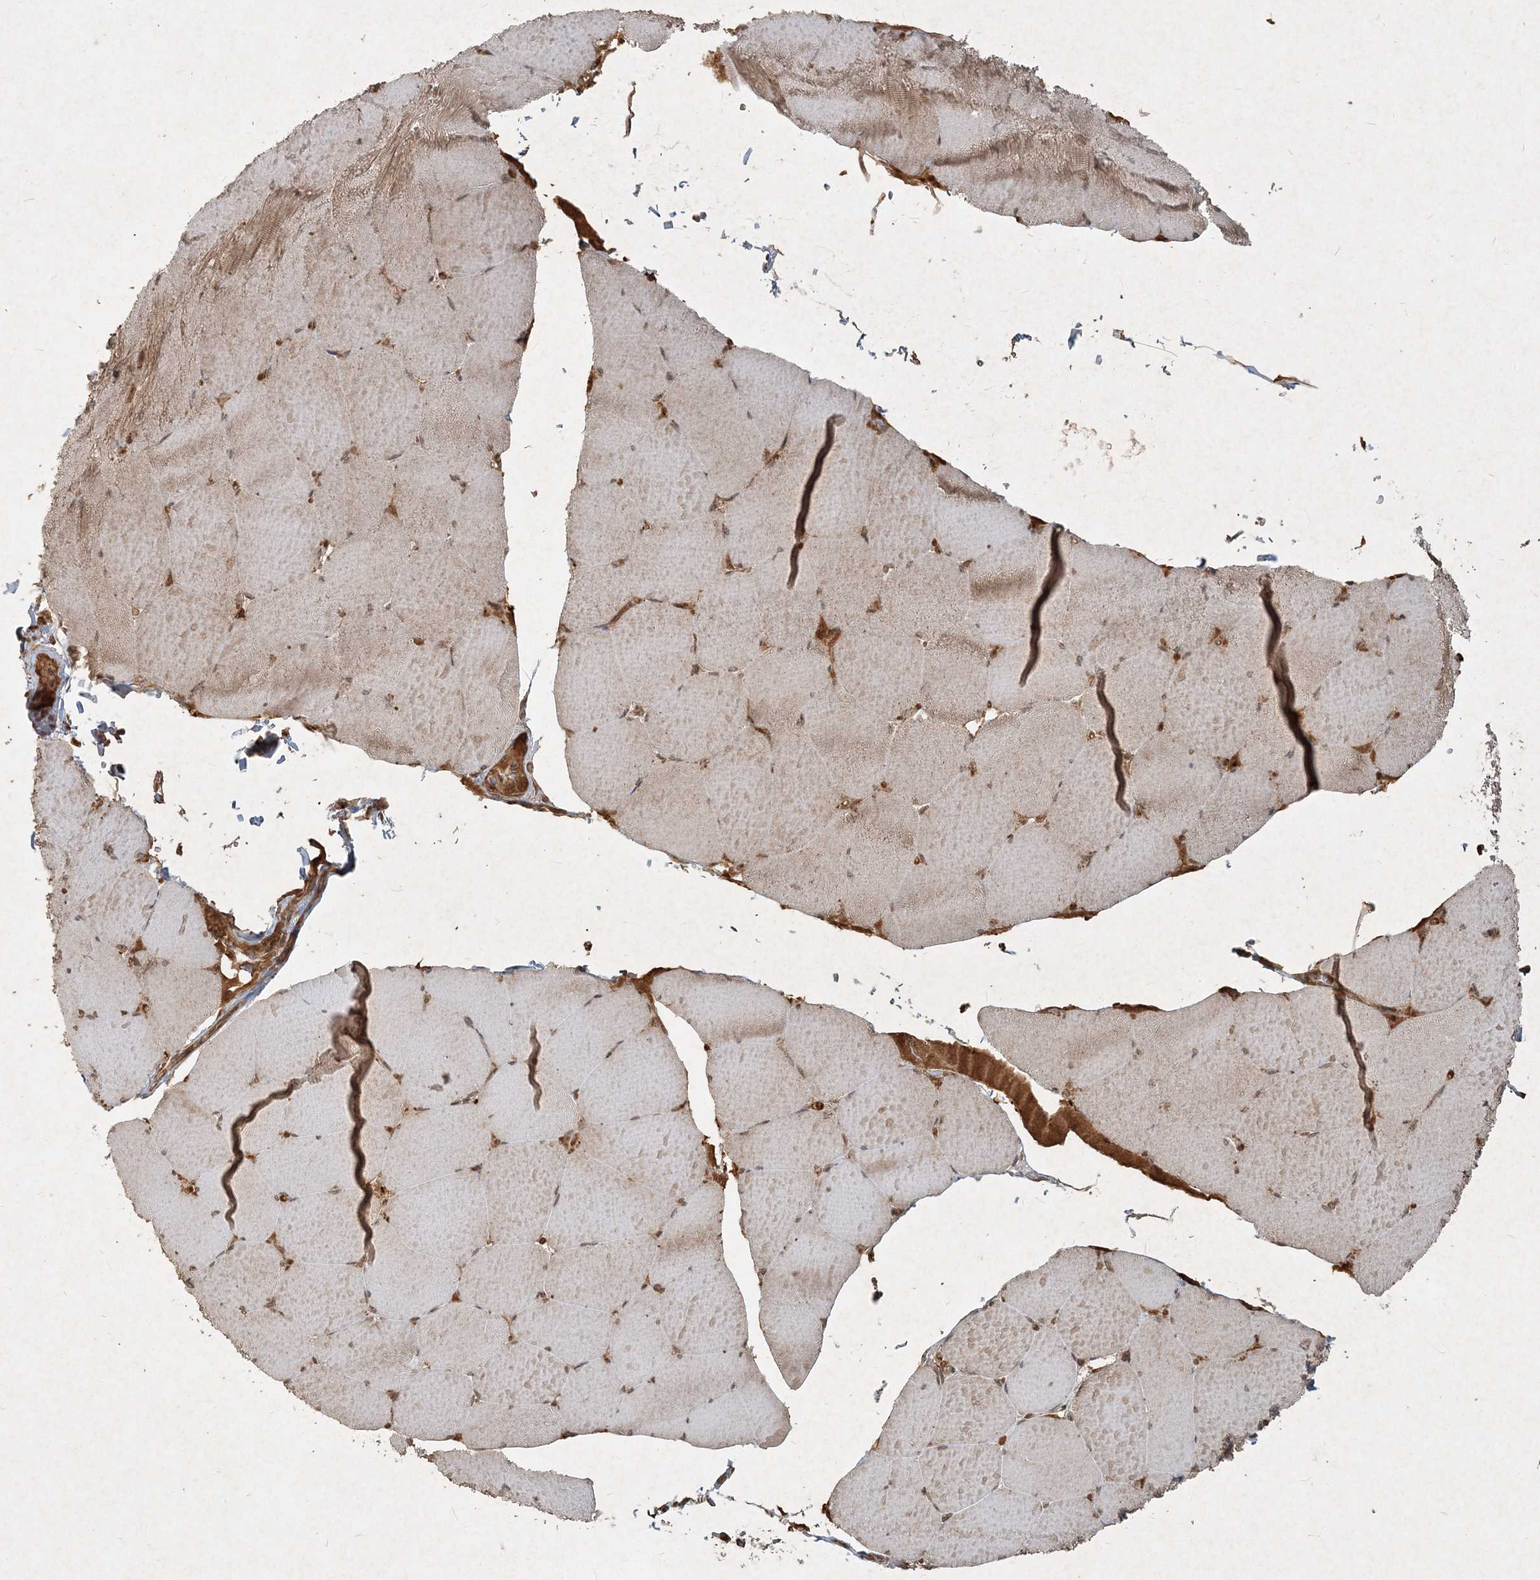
{"staining": {"intensity": "weak", "quantity": "<25%", "location": "cytoplasmic/membranous"}, "tissue": "skeletal muscle", "cell_type": "Myocytes", "image_type": "normal", "snomed": [{"axis": "morphology", "description": "Normal tissue, NOS"}, {"axis": "topography", "description": "Skeletal muscle"}, {"axis": "topography", "description": "Head-Neck"}], "caption": "Immunohistochemical staining of normal human skeletal muscle shows no significant staining in myocytes. (Stains: DAB IHC with hematoxylin counter stain, Microscopy: brightfield microscopy at high magnification).", "gene": "NARS1", "patient": {"sex": "male", "age": 66}}